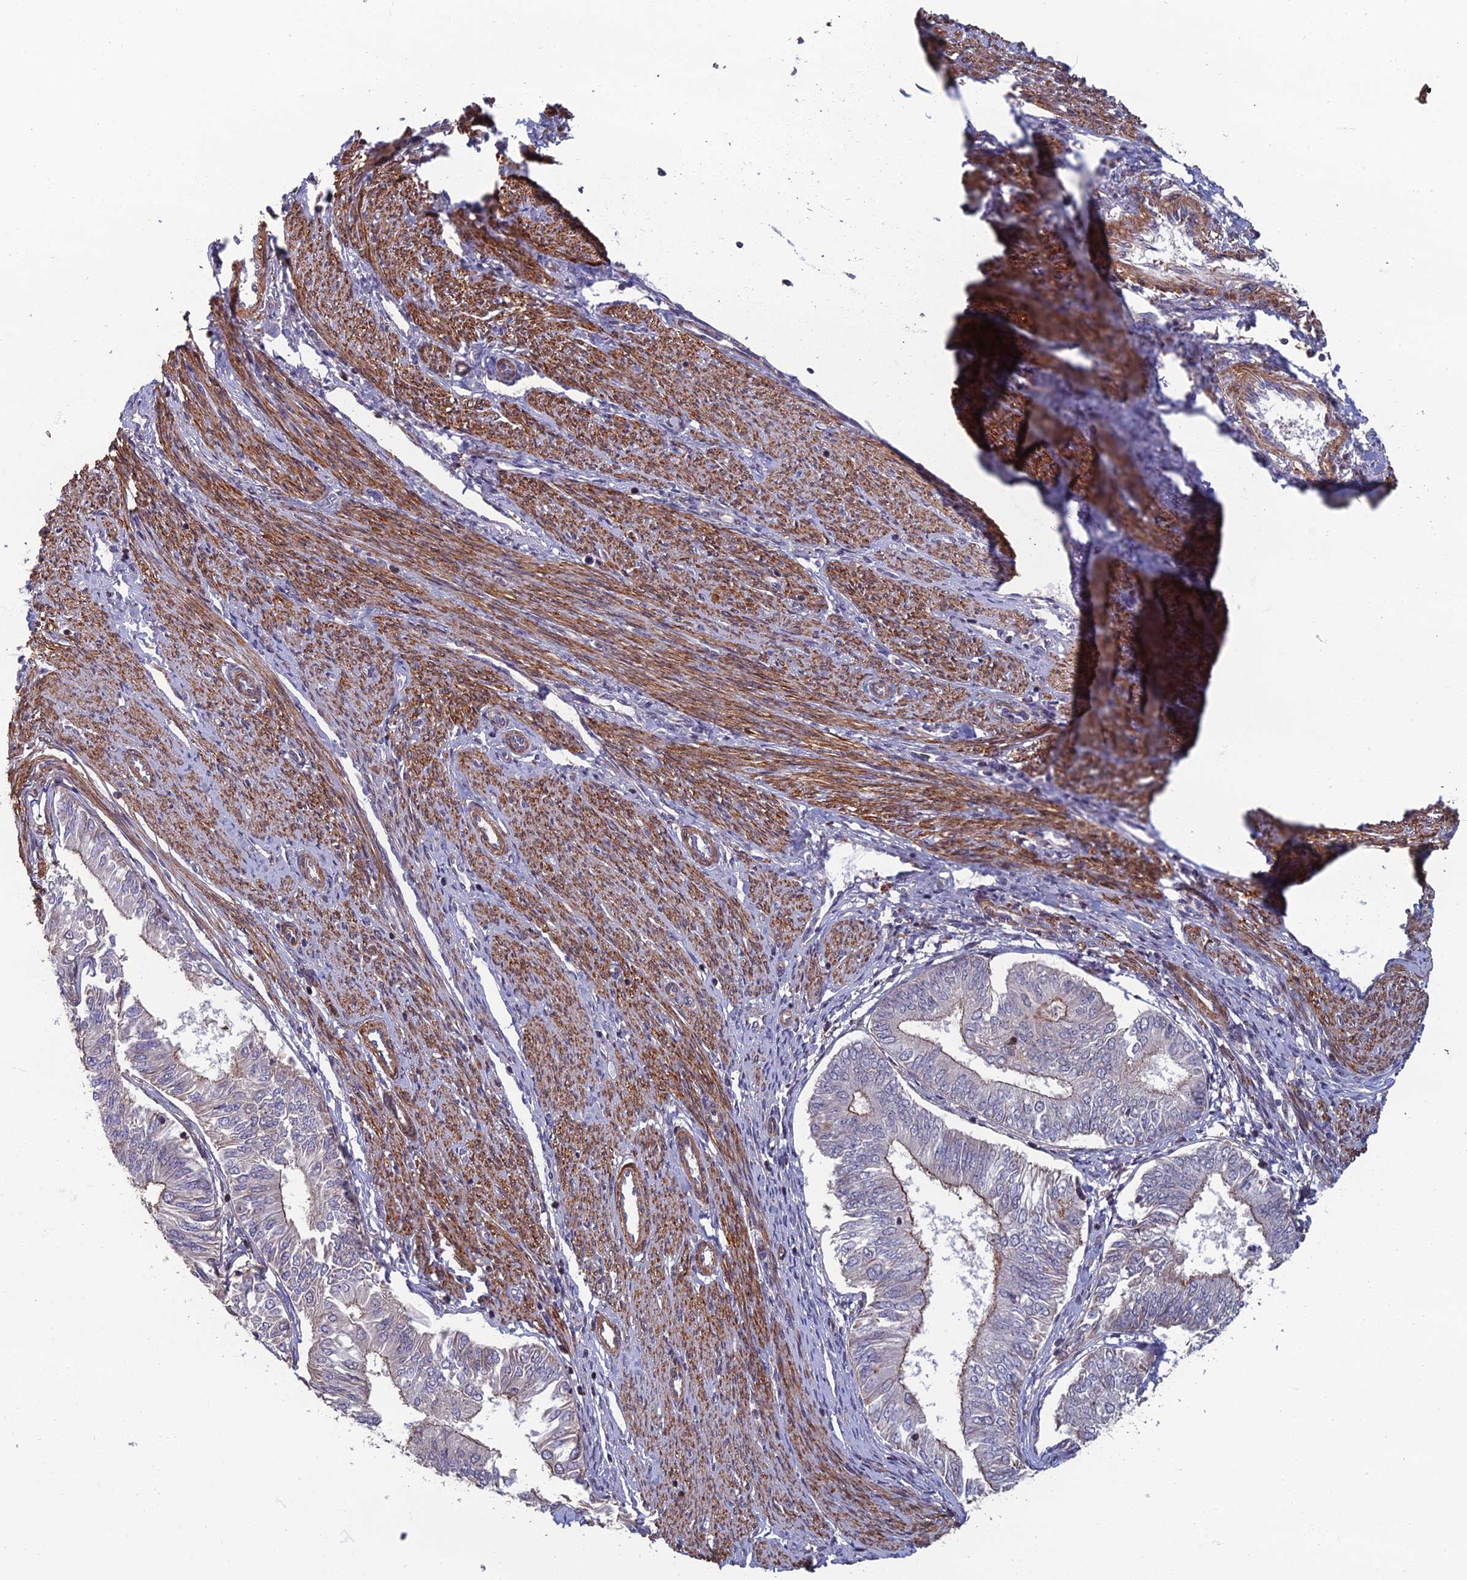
{"staining": {"intensity": "moderate", "quantity": "<25%", "location": "cytoplasmic/membranous"}, "tissue": "endometrial cancer", "cell_type": "Tumor cells", "image_type": "cancer", "snomed": [{"axis": "morphology", "description": "Adenocarcinoma, NOS"}, {"axis": "topography", "description": "Endometrium"}], "caption": "A histopathology image of human endometrial adenocarcinoma stained for a protein demonstrates moderate cytoplasmic/membranous brown staining in tumor cells.", "gene": "CCDC183", "patient": {"sex": "female", "age": 58}}